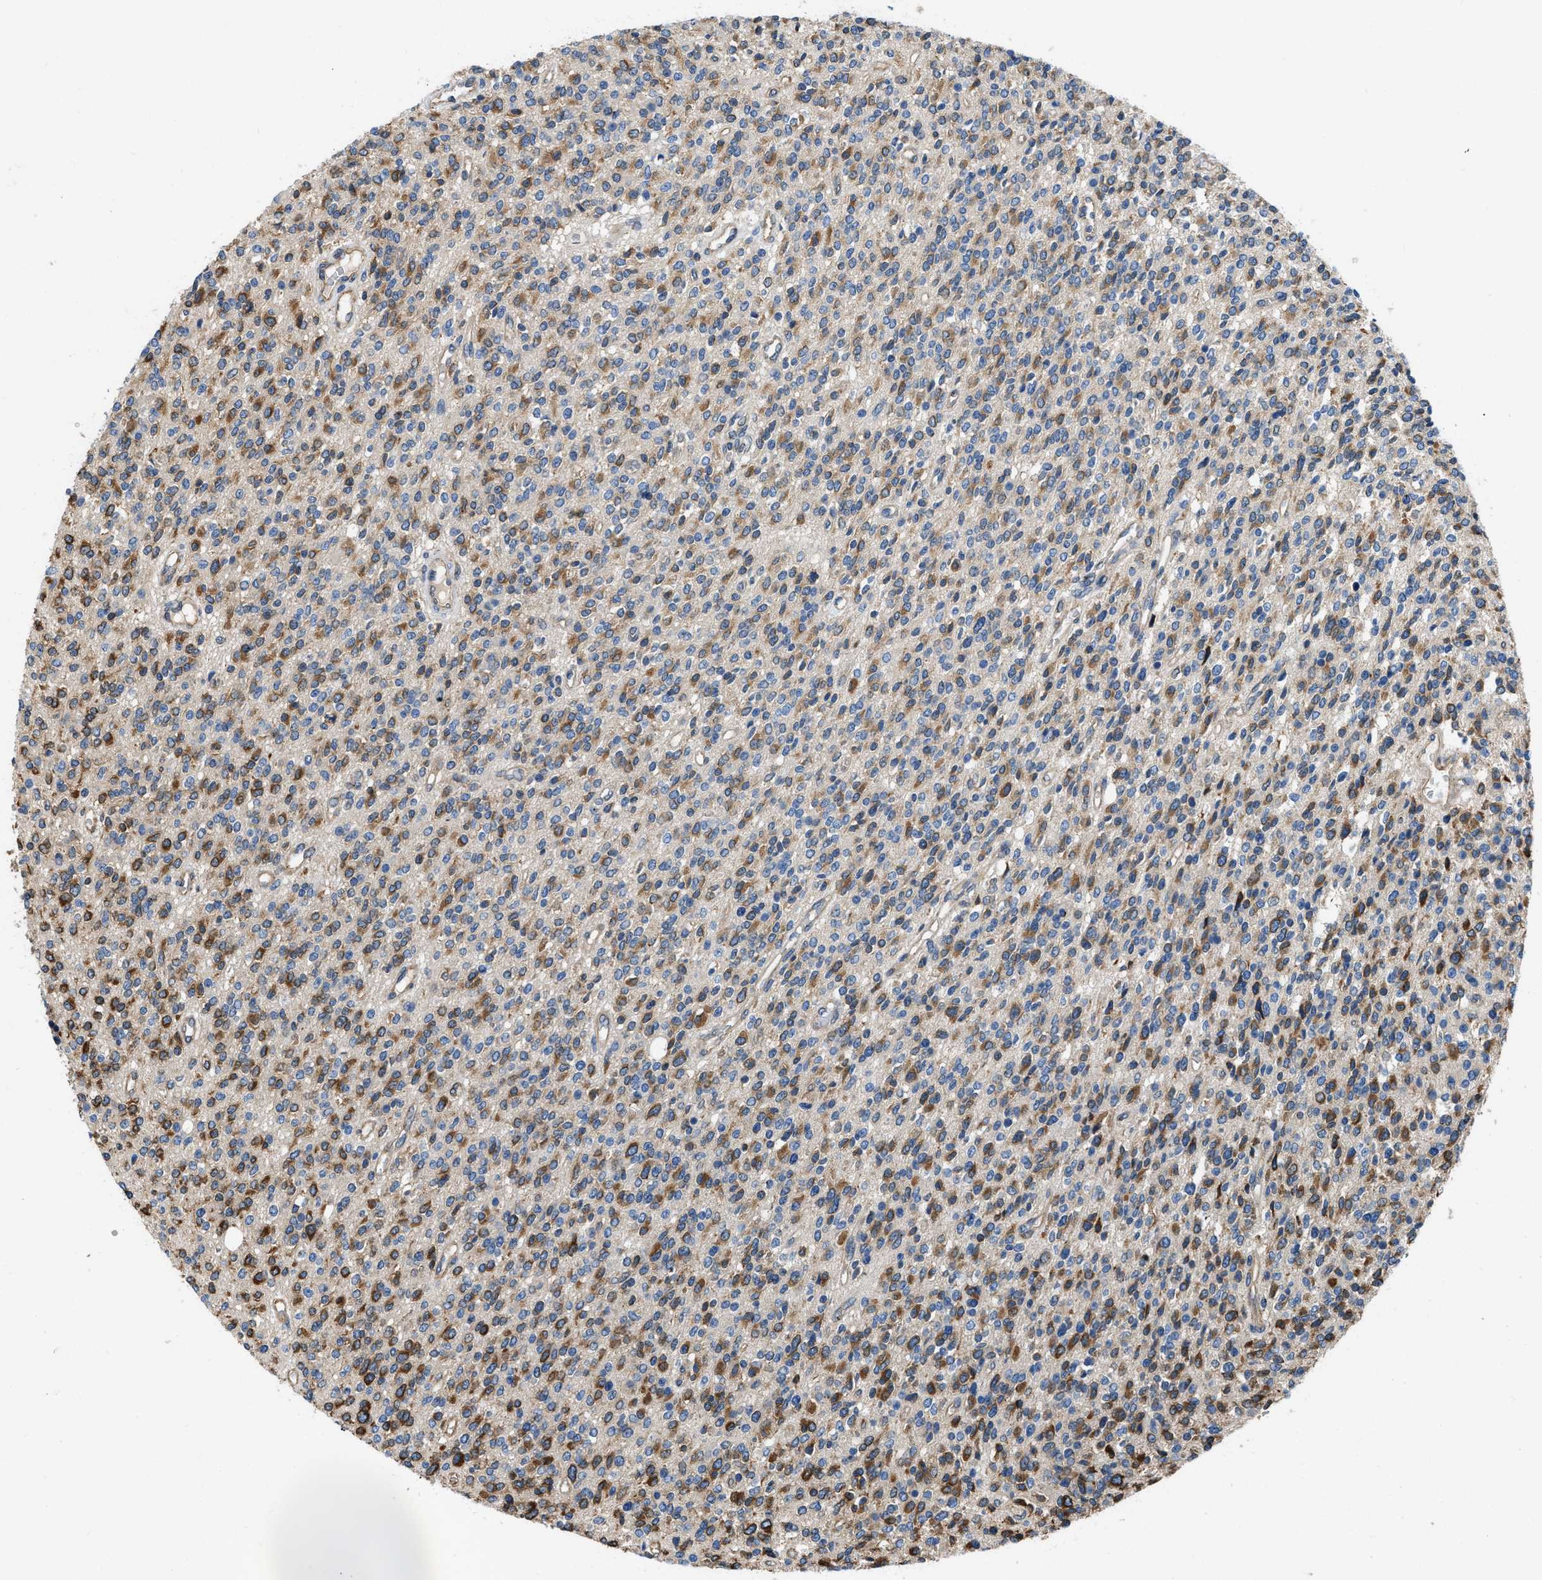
{"staining": {"intensity": "moderate", "quantity": "25%-75%", "location": "cytoplasmic/membranous"}, "tissue": "glioma", "cell_type": "Tumor cells", "image_type": "cancer", "snomed": [{"axis": "morphology", "description": "Glioma, malignant, High grade"}, {"axis": "topography", "description": "Brain"}], "caption": "Glioma stained with a protein marker exhibits moderate staining in tumor cells.", "gene": "ARL6IP5", "patient": {"sex": "male", "age": 34}}